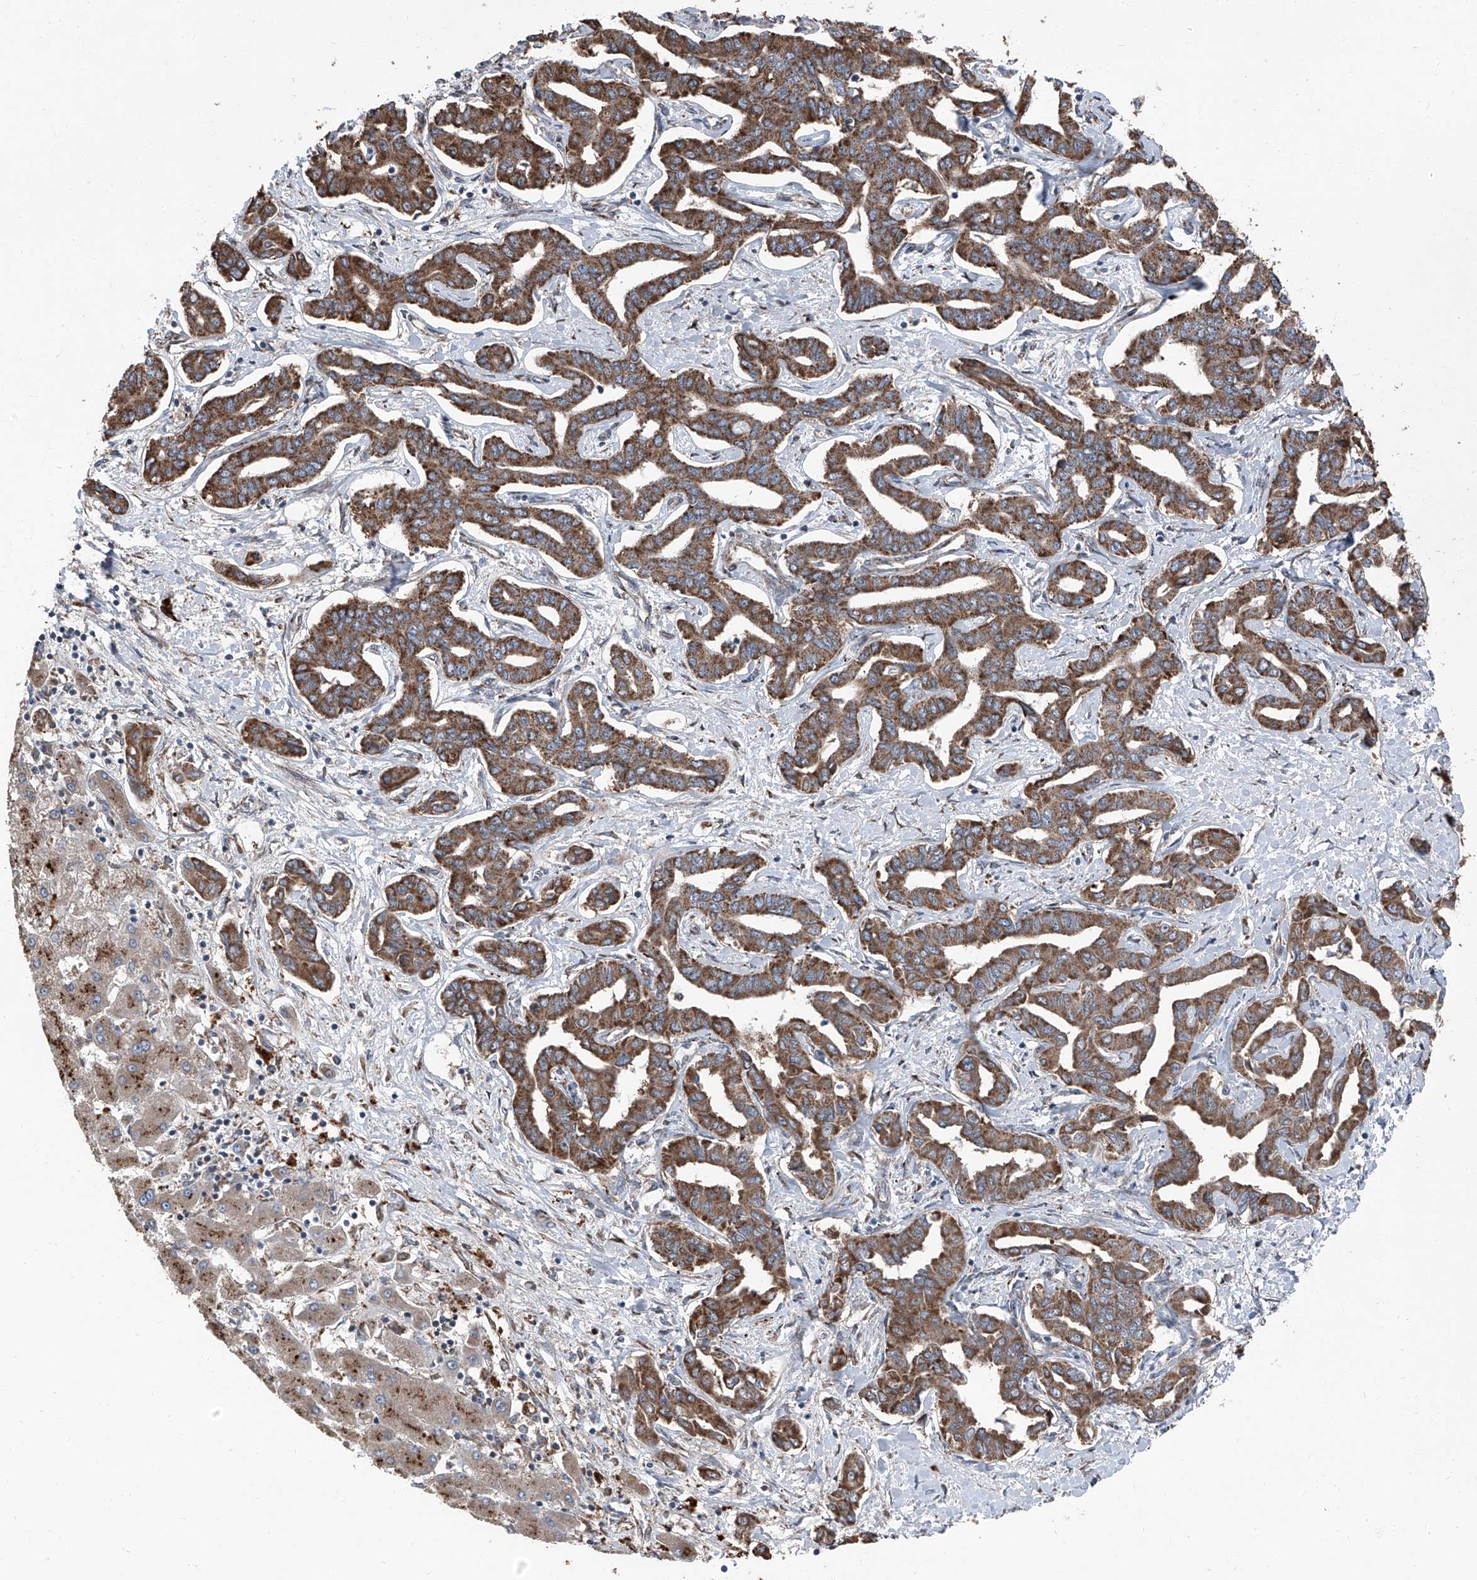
{"staining": {"intensity": "moderate", "quantity": ">75%", "location": "cytoplasmic/membranous"}, "tissue": "liver cancer", "cell_type": "Tumor cells", "image_type": "cancer", "snomed": [{"axis": "morphology", "description": "Cholangiocarcinoma"}, {"axis": "topography", "description": "Liver"}], "caption": "Tumor cells display medium levels of moderate cytoplasmic/membranous positivity in about >75% of cells in human liver cancer (cholangiocarcinoma).", "gene": "LIMK1", "patient": {"sex": "male", "age": 59}}